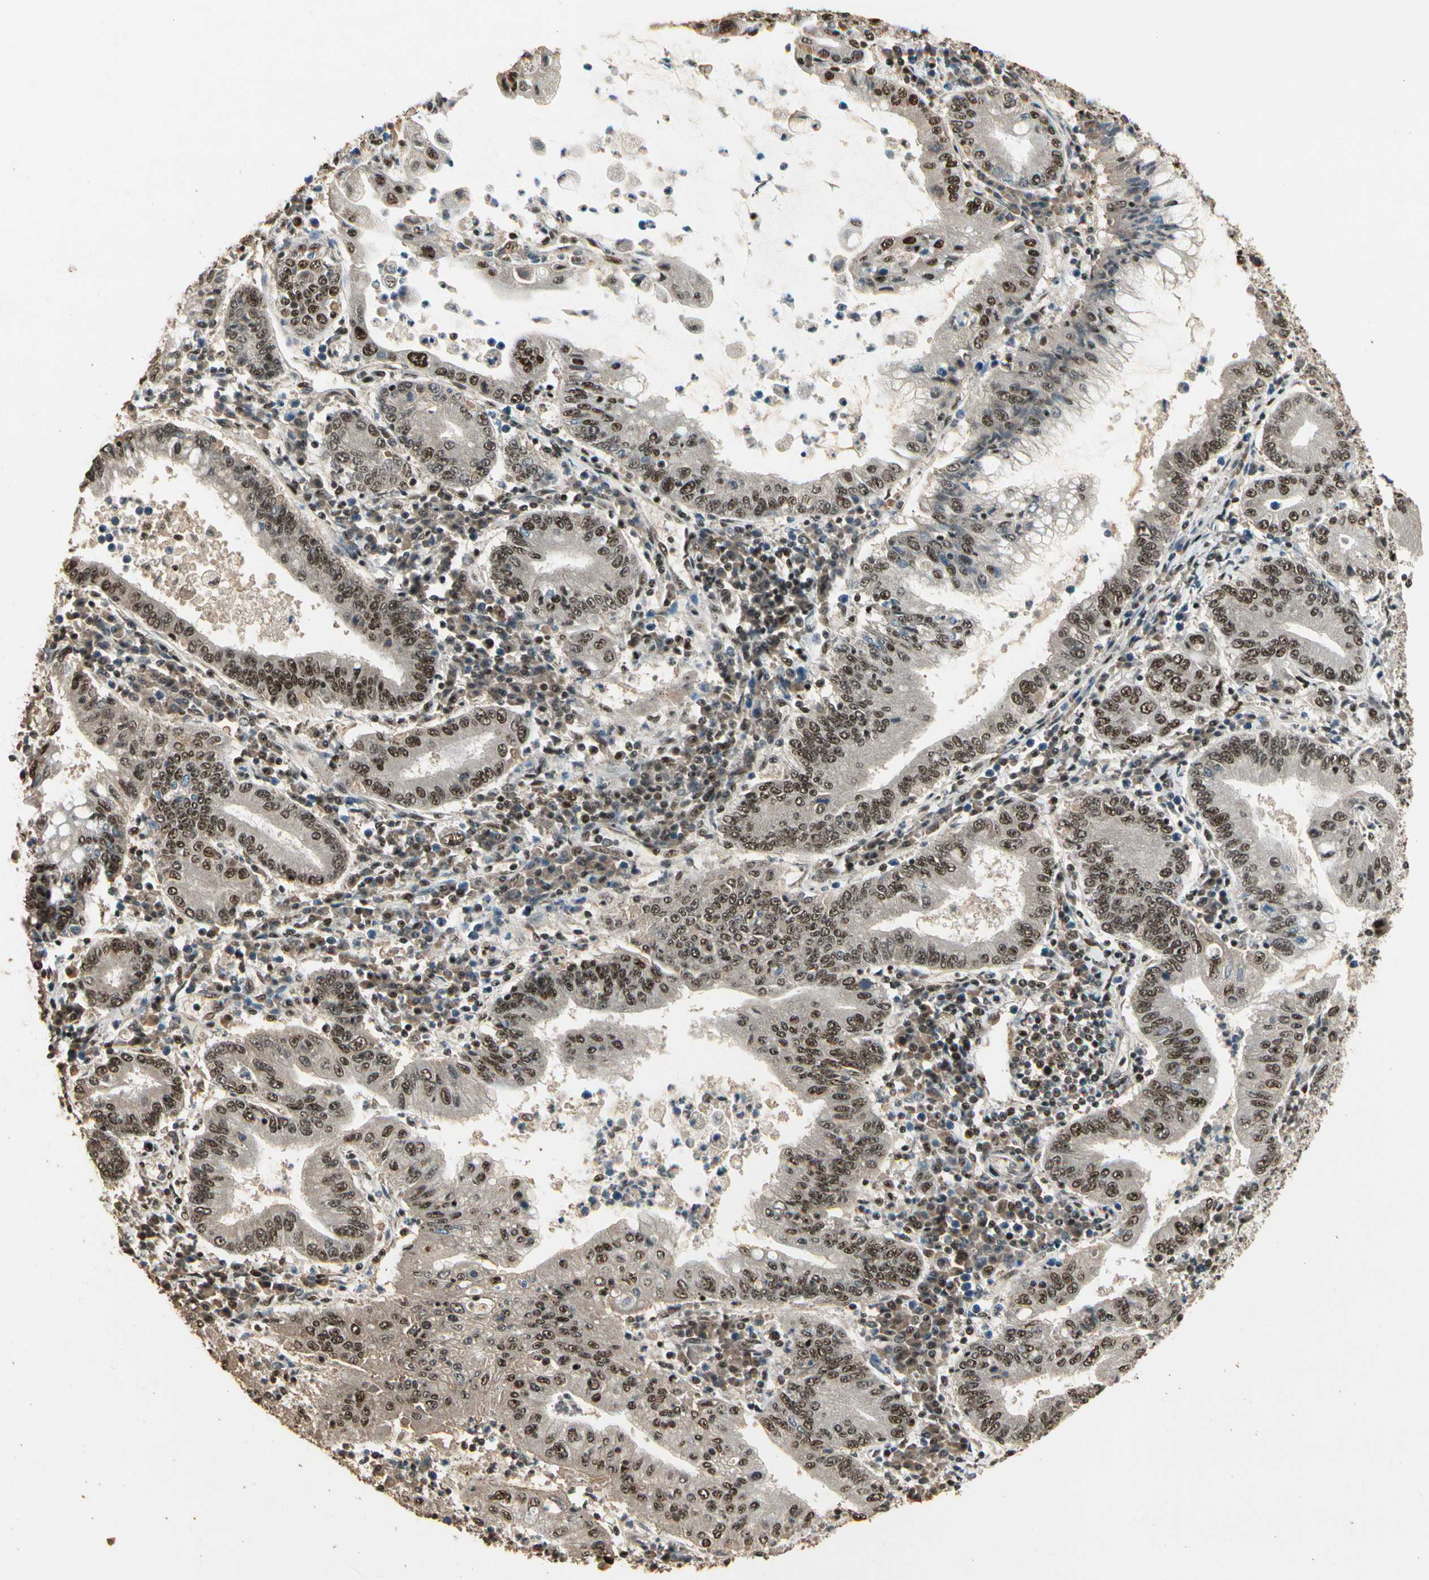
{"staining": {"intensity": "moderate", "quantity": ">75%", "location": "nuclear"}, "tissue": "stomach cancer", "cell_type": "Tumor cells", "image_type": "cancer", "snomed": [{"axis": "morphology", "description": "Normal tissue, NOS"}, {"axis": "morphology", "description": "Adenocarcinoma, NOS"}, {"axis": "topography", "description": "Esophagus"}, {"axis": "topography", "description": "Stomach, upper"}, {"axis": "topography", "description": "Peripheral nerve tissue"}], "caption": "This is an image of immunohistochemistry staining of stomach cancer, which shows moderate positivity in the nuclear of tumor cells.", "gene": "RBM25", "patient": {"sex": "male", "age": 62}}